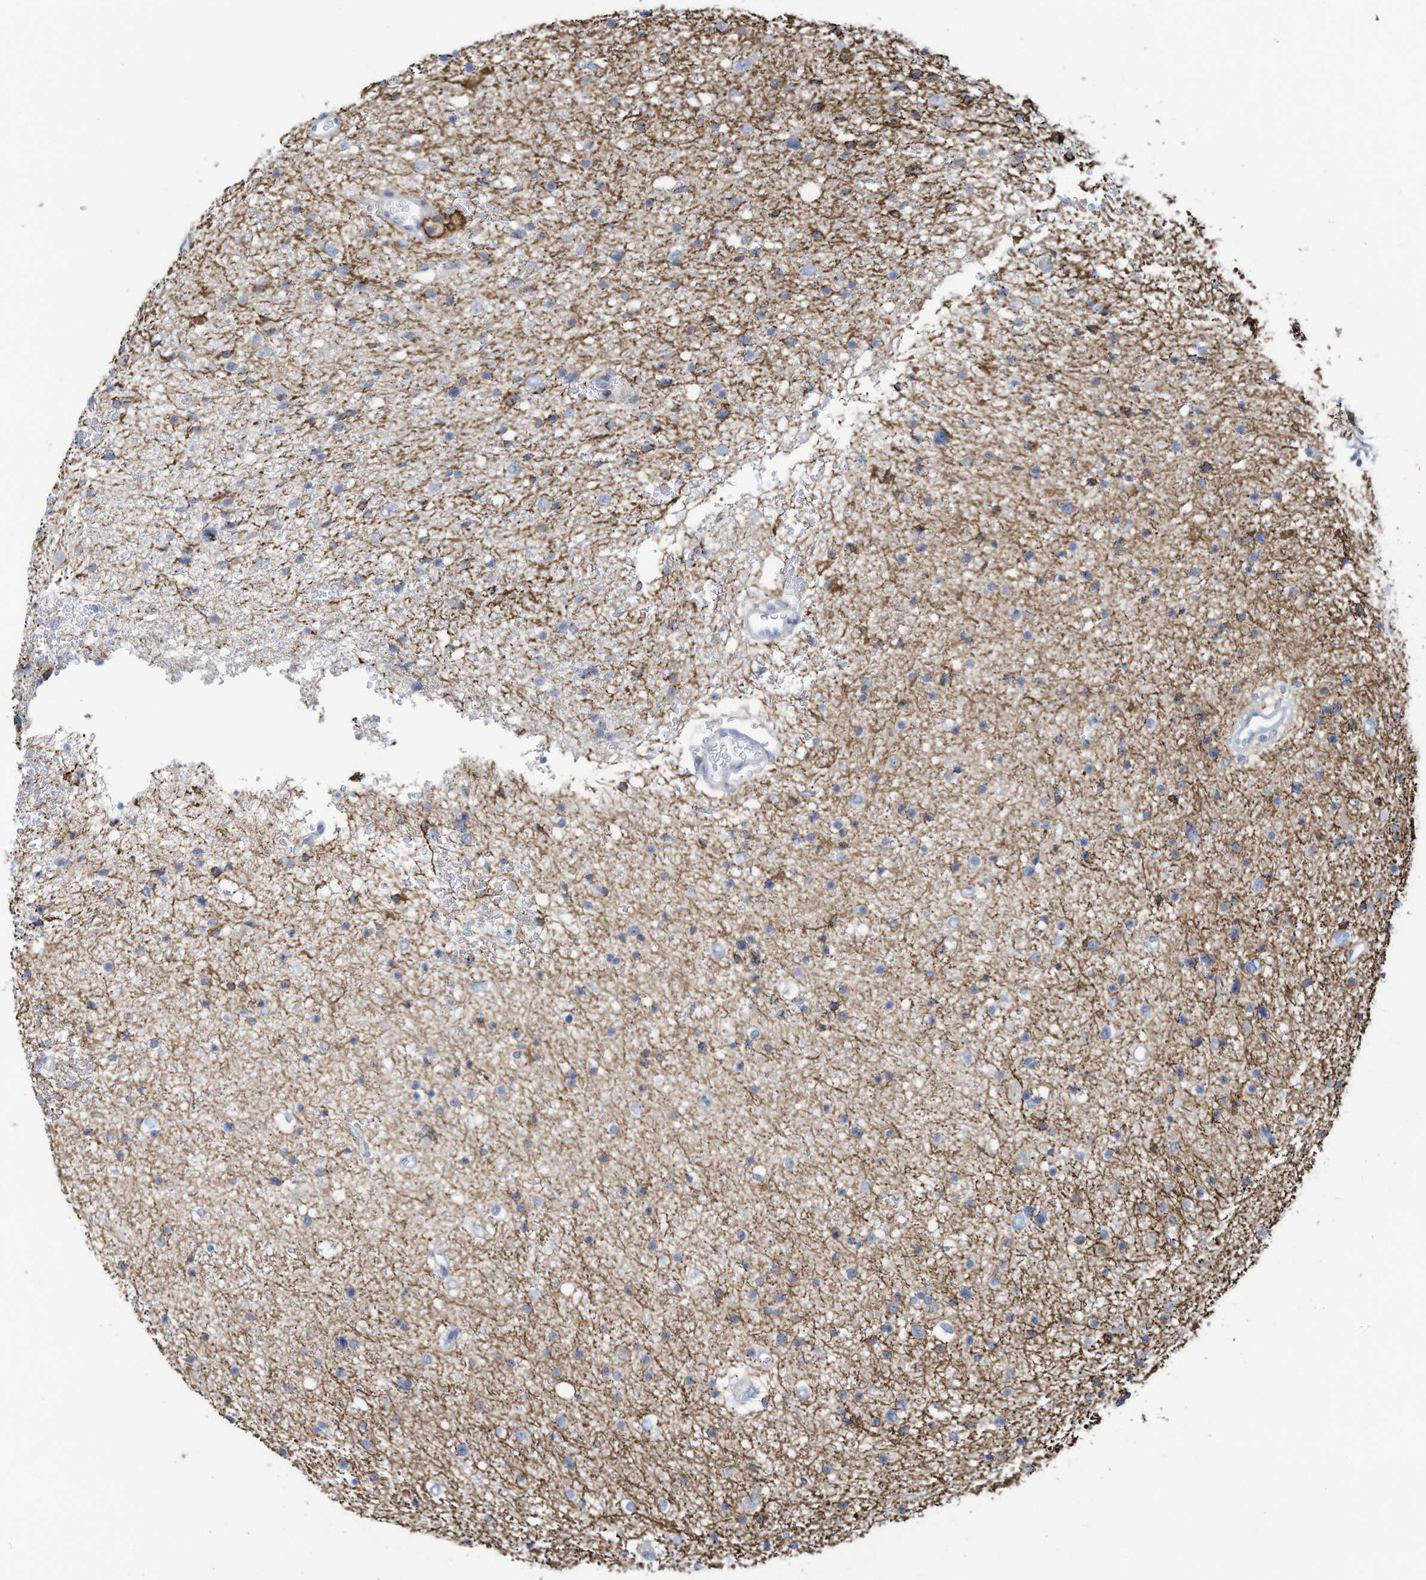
{"staining": {"intensity": "negative", "quantity": "none", "location": "none"}, "tissue": "glioma", "cell_type": "Tumor cells", "image_type": "cancer", "snomed": [{"axis": "morphology", "description": "Glioma, malignant, Low grade"}, {"axis": "topography", "description": "Brain"}], "caption": "Immunohistochemical staining of human malignant glioma (low-grade) shows no significant expression in tumor cells.", "gene": "SLC1A5", "patient": {"sex": "female", "age": 37}}